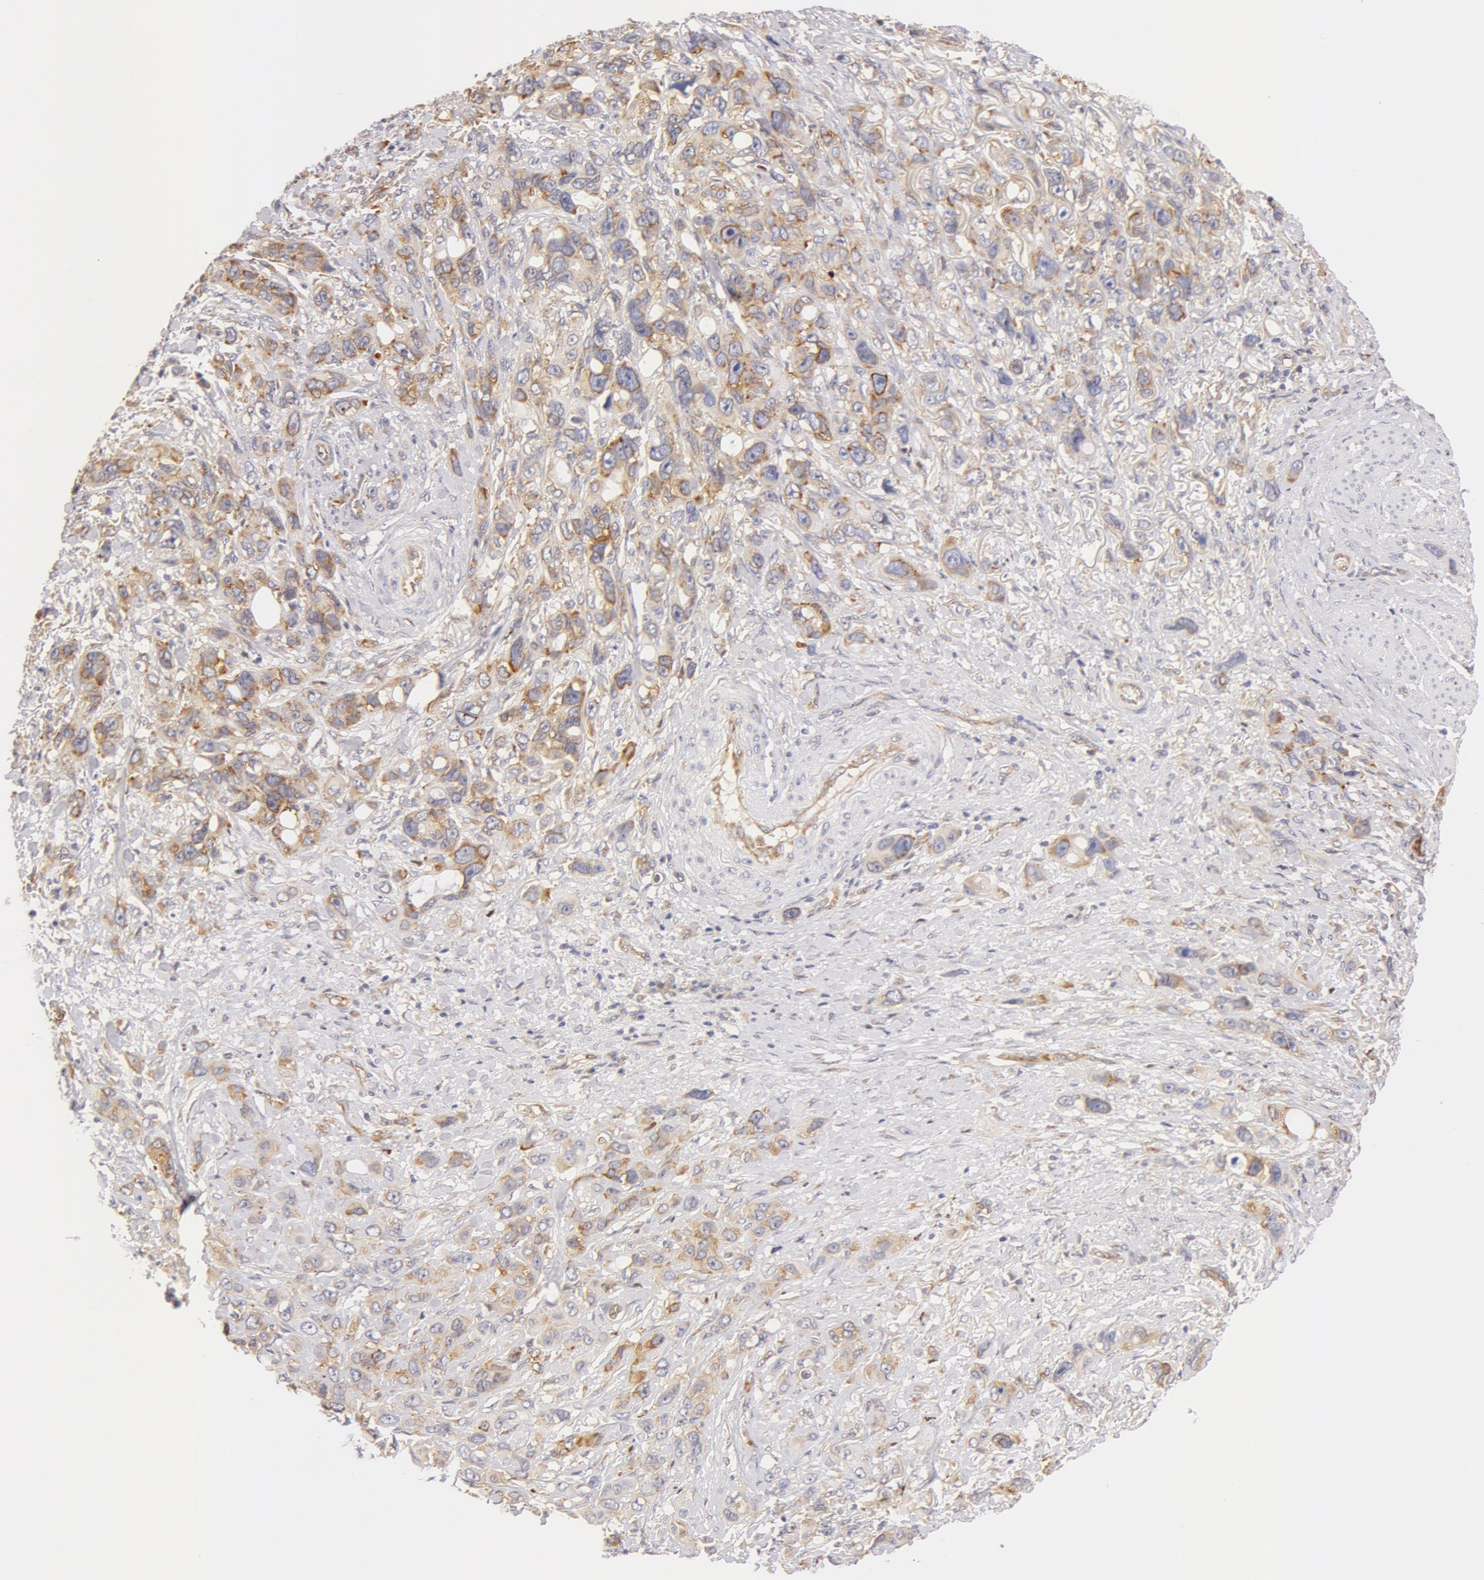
{"staining": {"intensity": "negative", "quantity": "none", "location": "none"}, "tissue": "stomach cancer", "cell_type": "Tumor cells", "image_type": "cancer", "snomed": [{"axis": "morphology", "description": "Adenocarcinoma, NOS"}, {"axis": "topography", "description": "Stomach, upper"}], "caption": "An image of adenocarcinoma (stomach) stained for a protein reveals no brown staining in tumor cells.", "gene": "DDX3Y", "patient": {"sex": "male", "age": 47}}